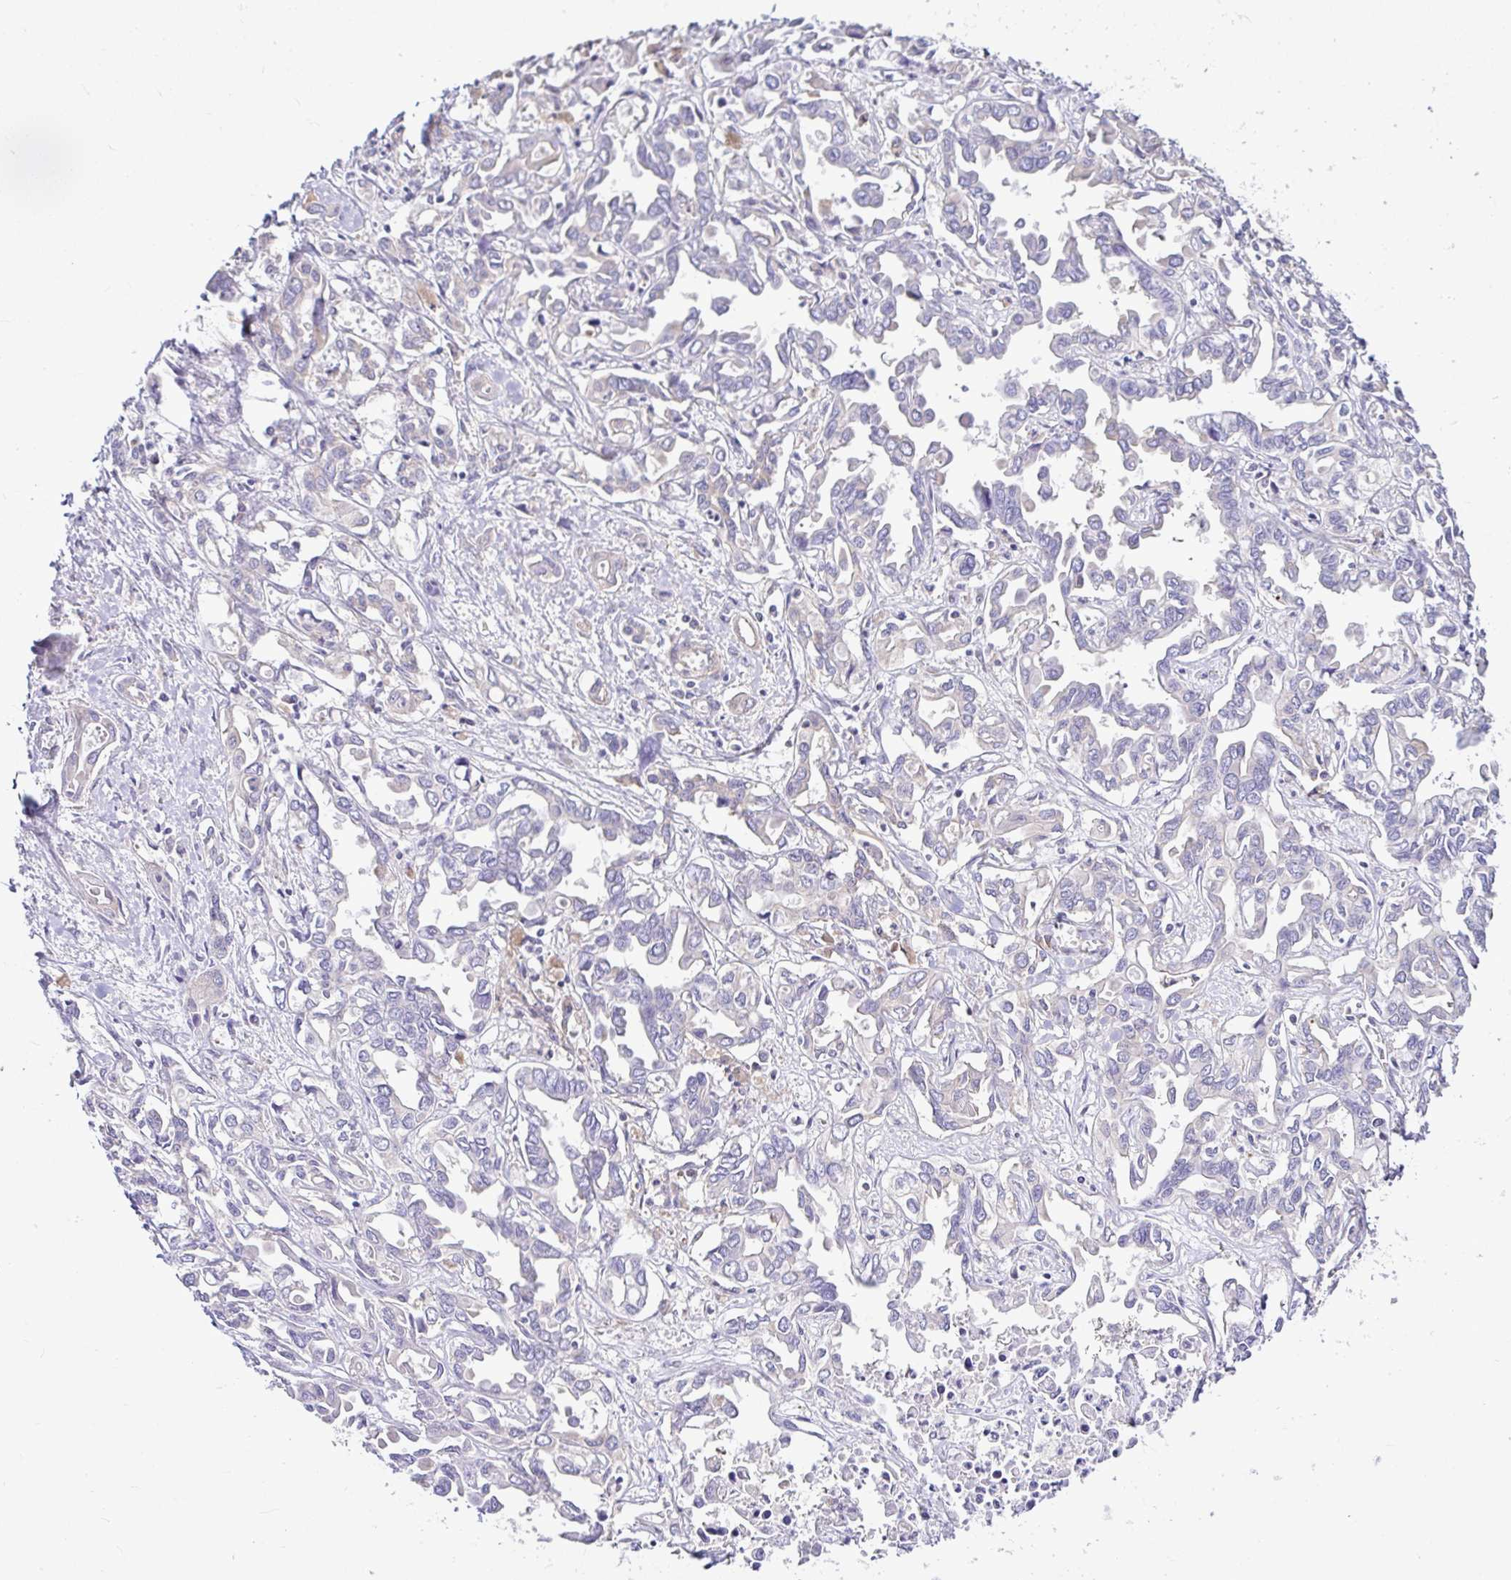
{"staining": {"intensity": "negative", "quantity": "none", "location": "none"}, "tissue": "liver cancer", "cell_type": "Tumor cells", "image_type": "cancer", "snomed": [{"axis": "morphology", "description": "Cholangiocarcinoma"}, {"axis": "topography", "description": "Liver"}], "caption": "Immunohistochemistry histopathology image of neoplastic tissue: cholangiocarcinoma (liver) stained with DAB shows no significant protein staining in tumor cells.", "gene": "LARS1", "patient": {"sex": "female", "age": 64}}